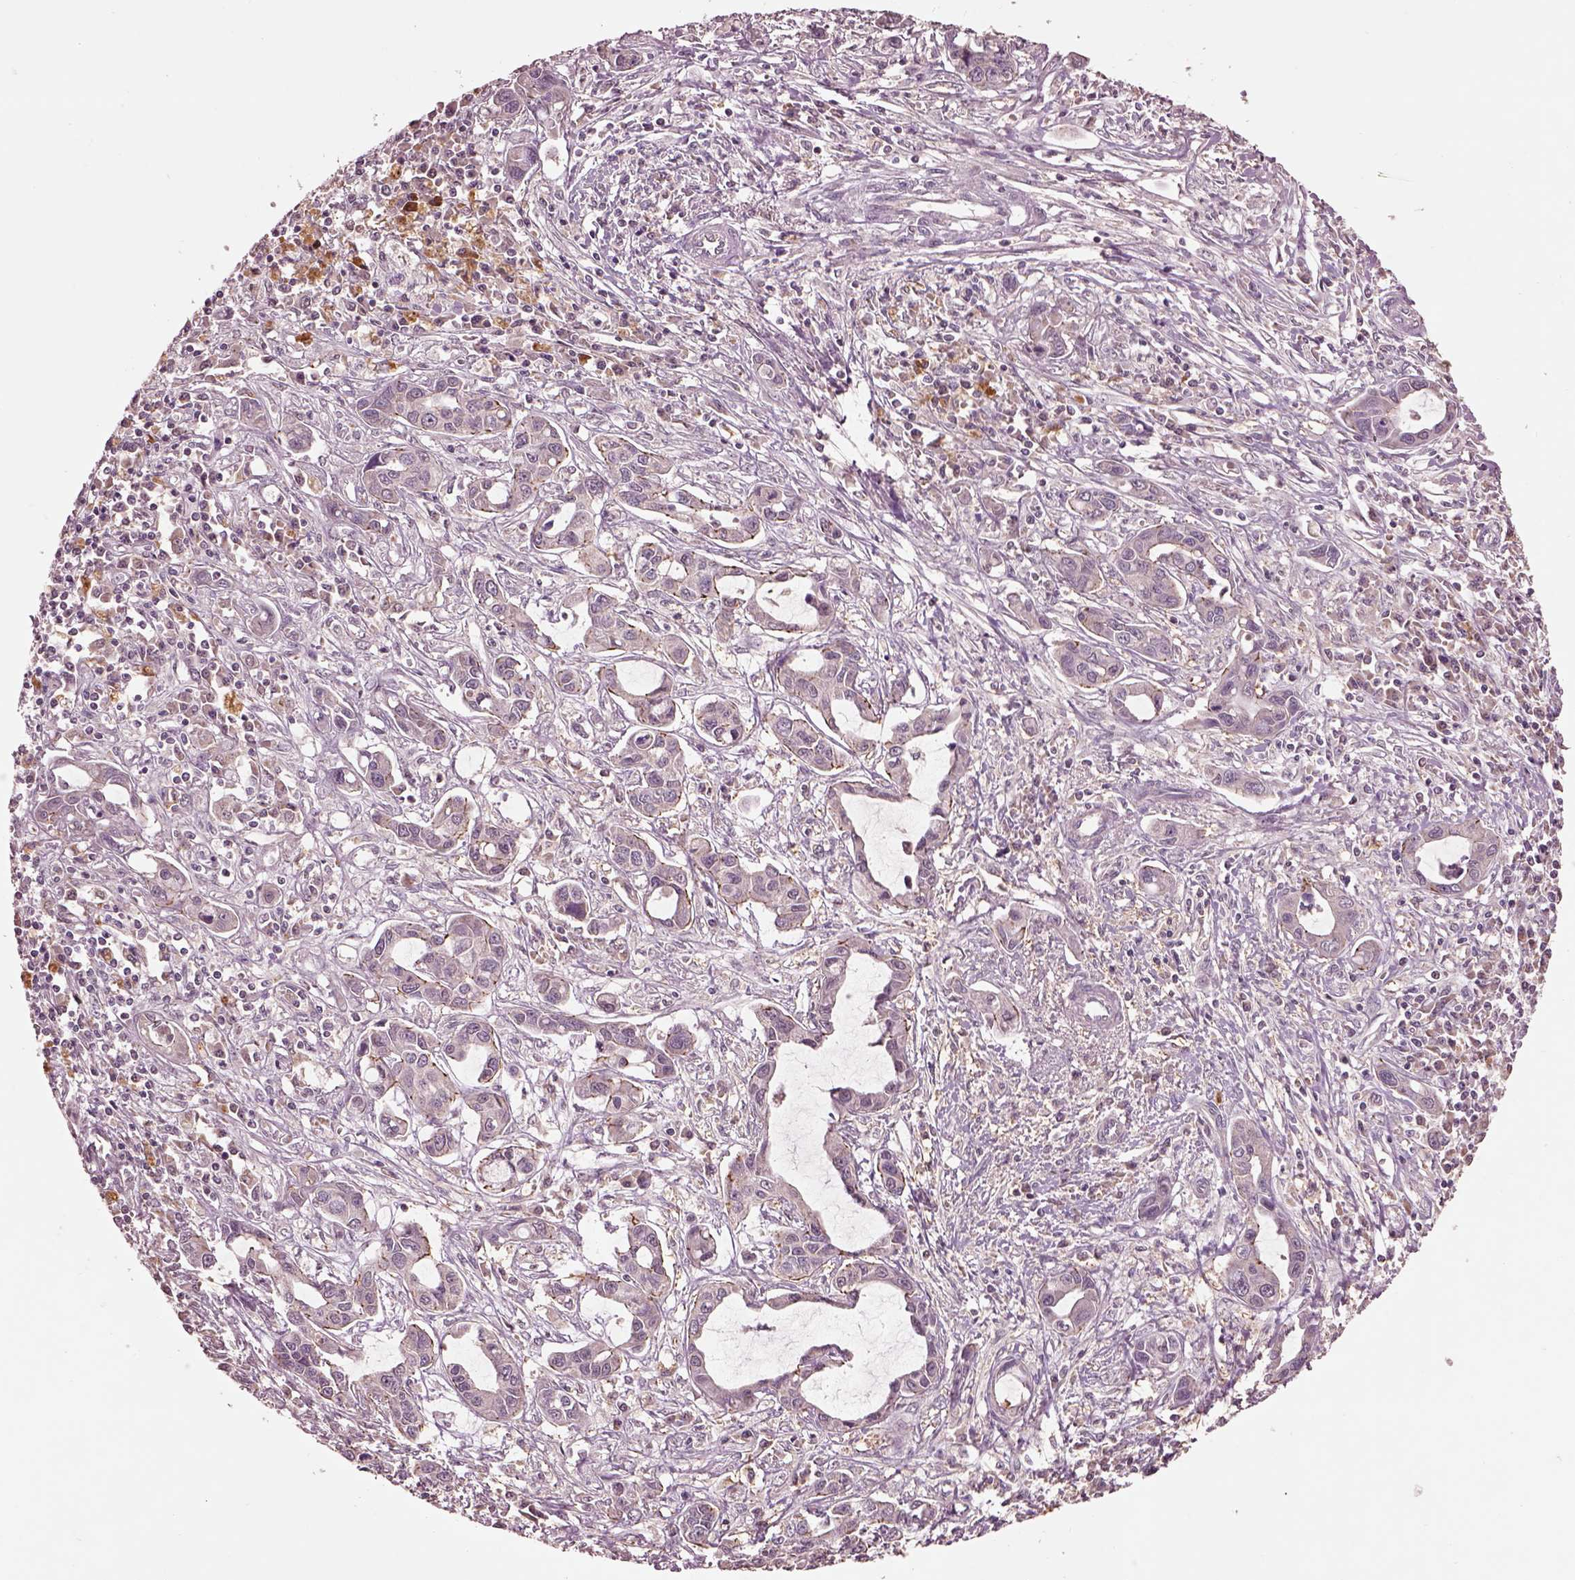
{"staining": {"intensity": "negative", "quantity": "none", "location": "none"}, "tissue": "liver cancer", "cell_type": "Tumor cells", "image_type": "cancer", "snomed": [{"axis": "morphology", "description": "Cholangiocarcinoma"}, {"axis": "topography", "description": "Liver"}], "caption": "Human liver cholangiocarcinoma stained for a protein using immunohistochemistry (IHC) exhibits no staining in tumor cells.", "gene": "MTHFS", "patient": {"sex": "male", "age": 58}}